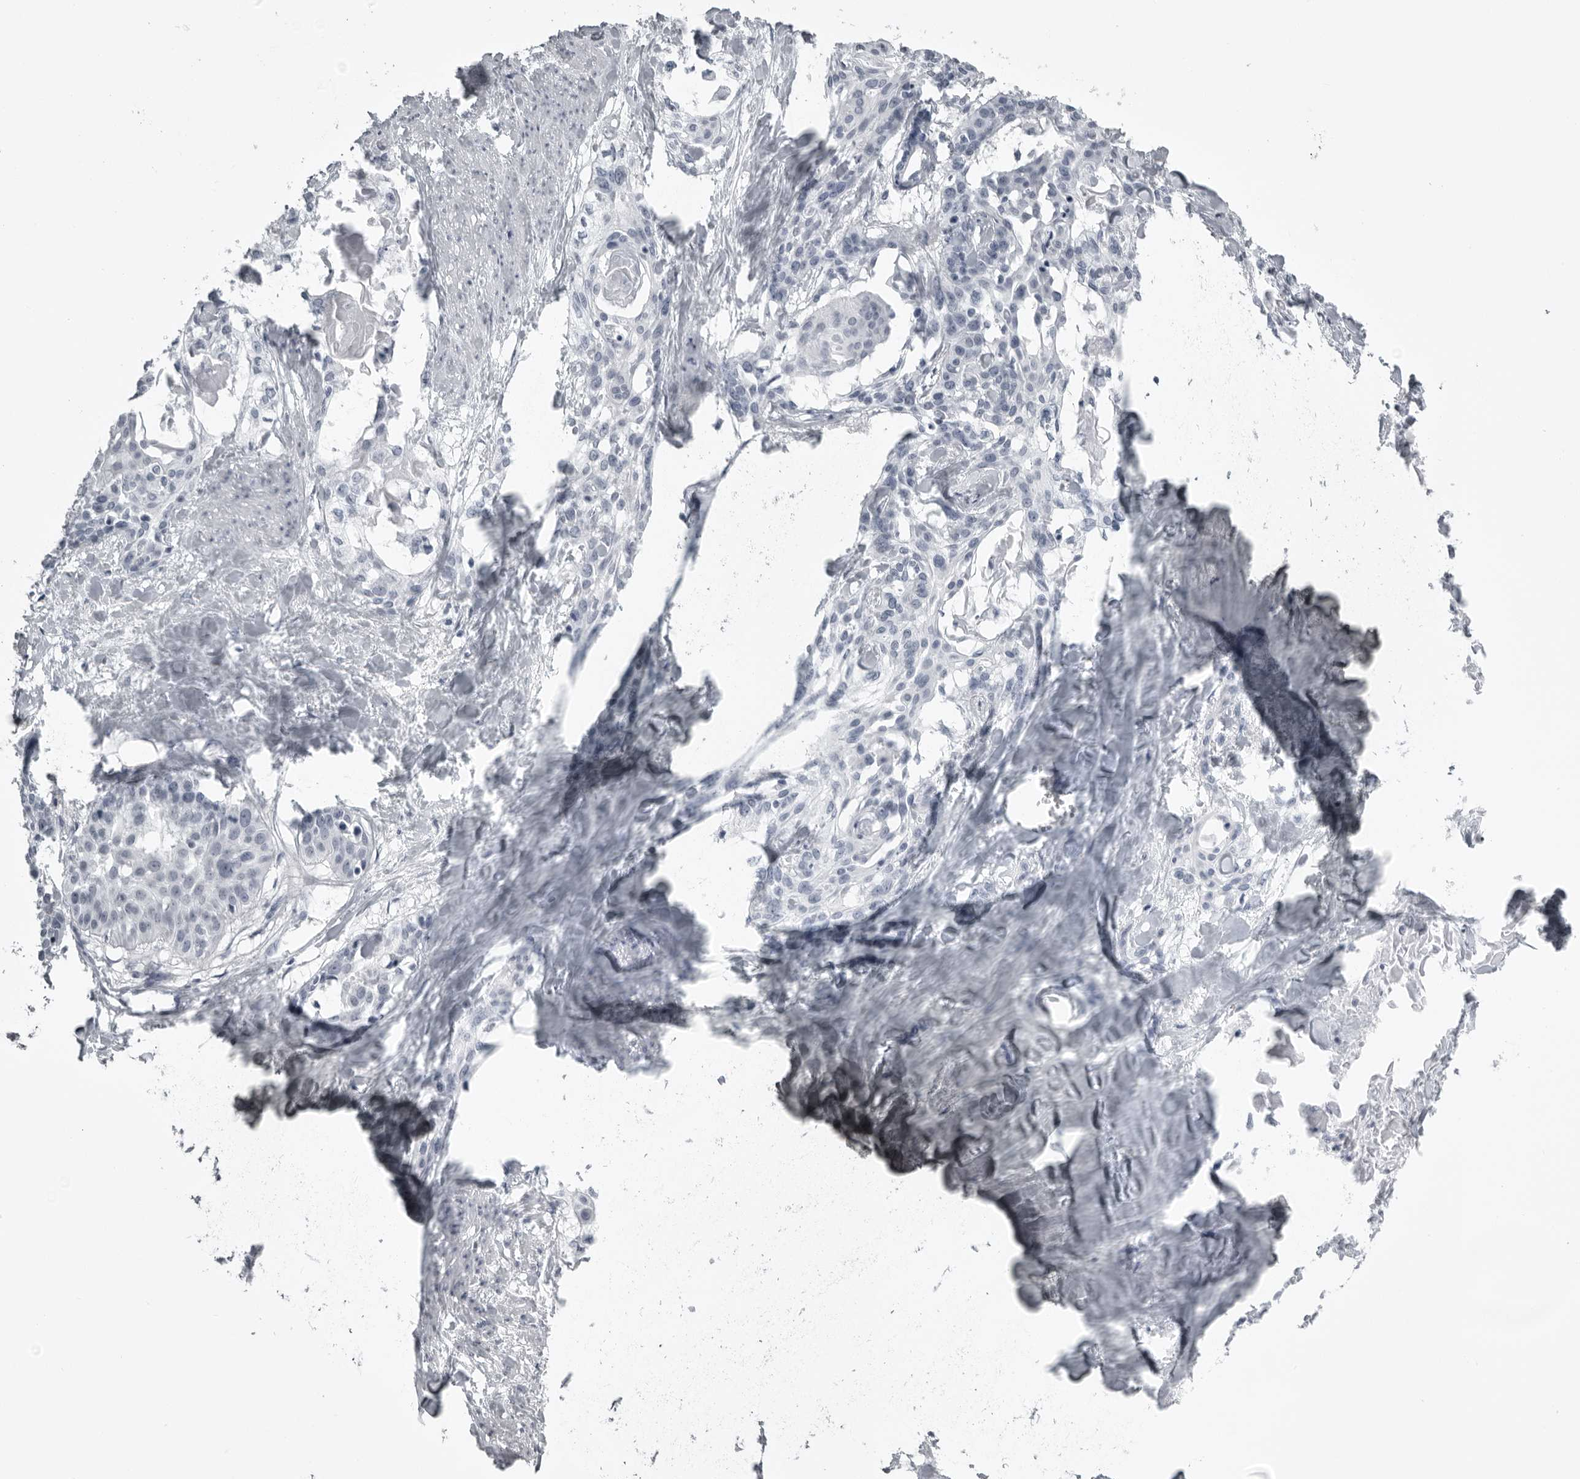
{"staining": {"intensity": "negative", "quantity": "none", "location": "none"}, "tissue": "cervical cancer", "cell_type": "Tumor cells", "image_type": "cancer", "snomed": [{"axis": "morphology", "description": "Squamous cell carcinoma, NOS"}, {"axis": "topography", "description": "Cervix"}], "caption": "The image reveals no significant staining in tumor cells of cervical cancer (squamous cell carcinoma). (DAB (3,3'-diaminobenzidine) IHC, high magnification).", "gene": "UROD", "patient": {"sex": "female", "age": 57}}